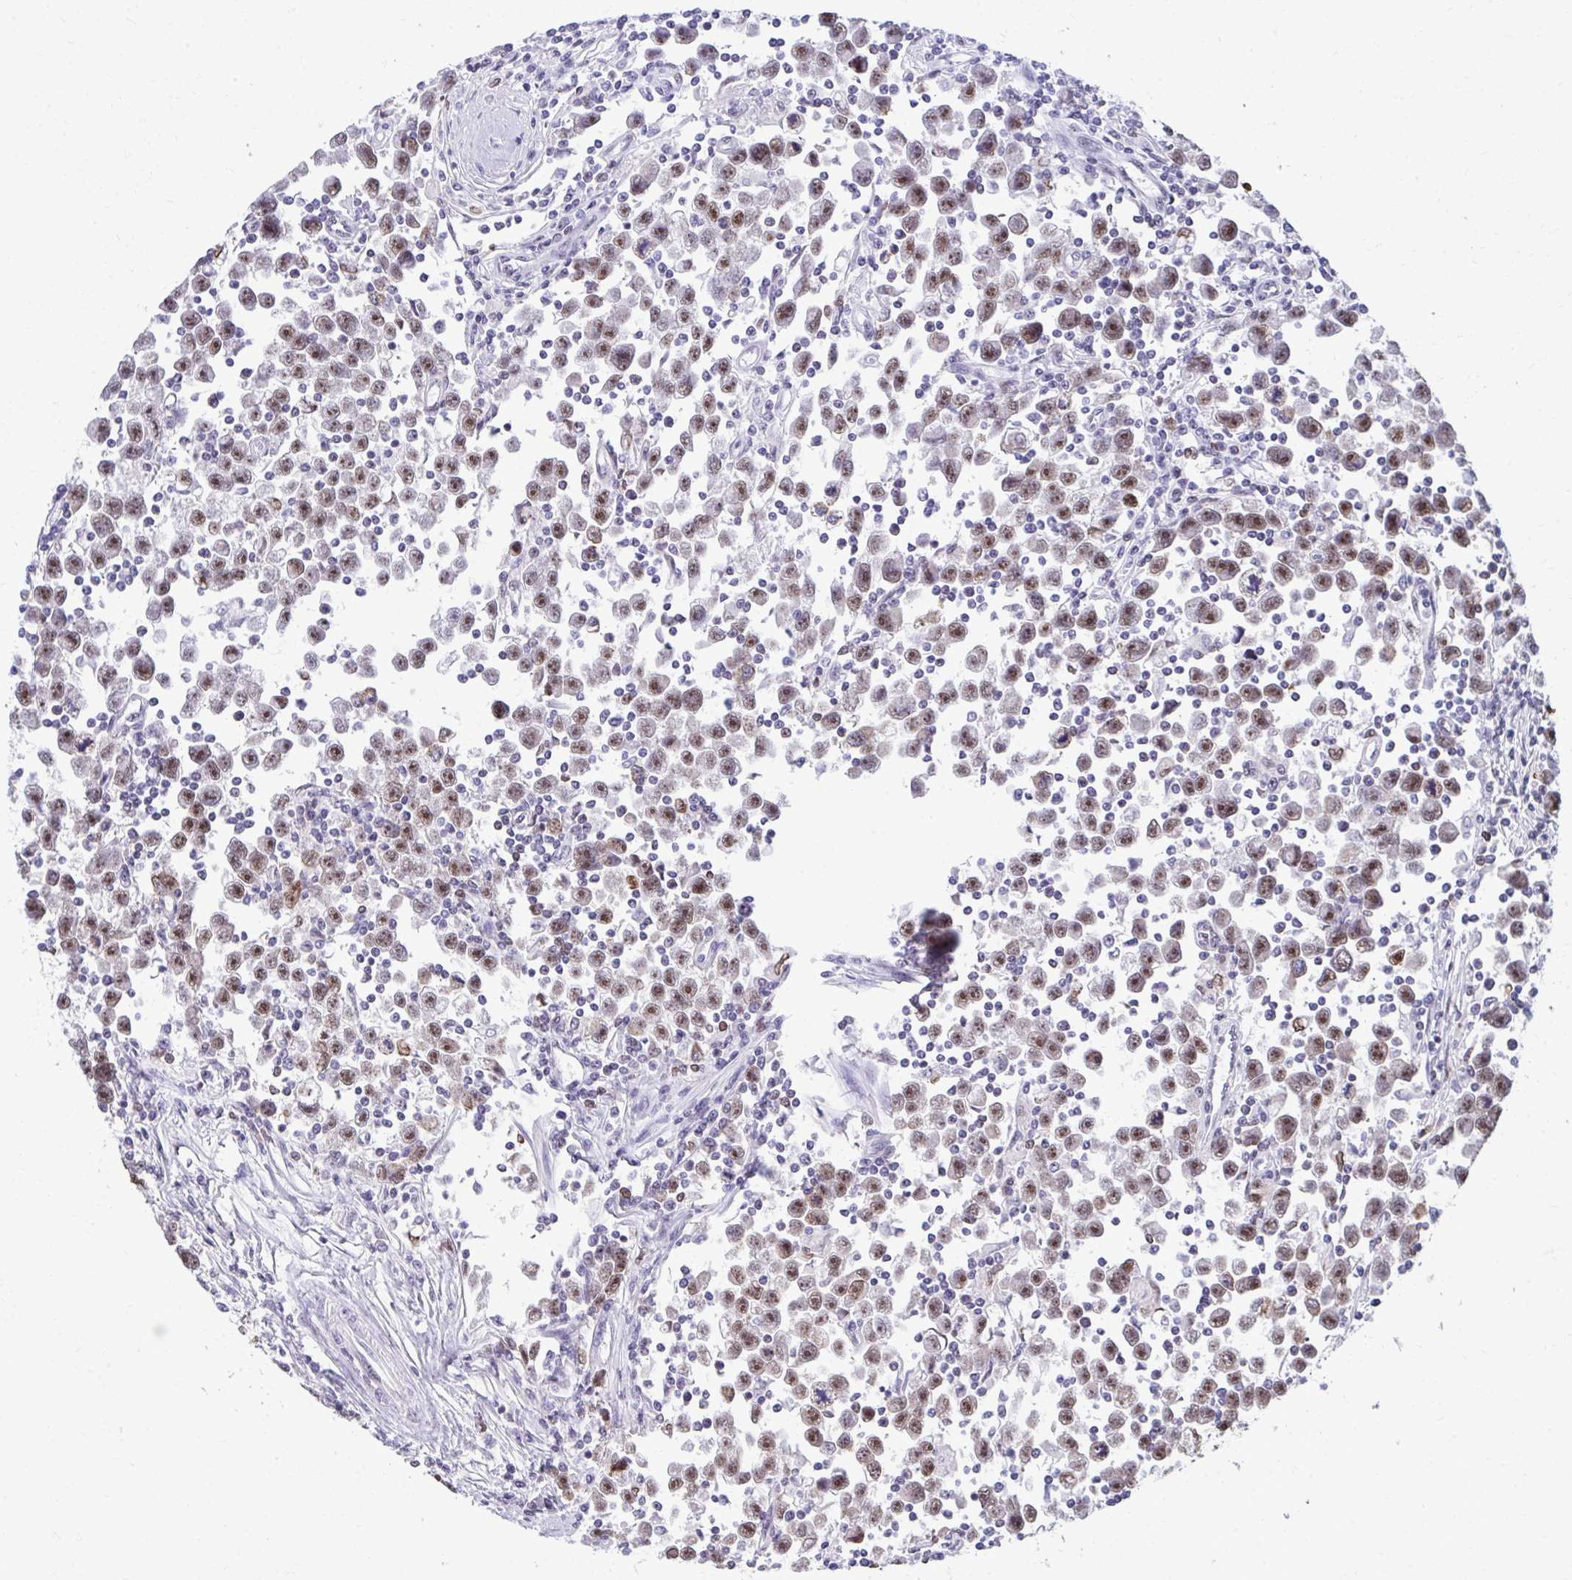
{"staining": {"intensity": "strong", "quantity": "25%-75%", "location": "nuclear"}, "tissue": "testis cancer", "cell_type": "Tumor cells", "image_type": "cancer", "snomed": [{"axis": "morphology", "description": "Seminoma, NOS"}, {"axis": "topography", "description": "Testis"}], "caption": "Approximately 25%-75% of tumor cells in human testis seminoma display strong nuclear protein staining as visualized by brown immunohistochemical staining.", "gene": "PELP1", "patient": {"sex": "male", "age": 31}}